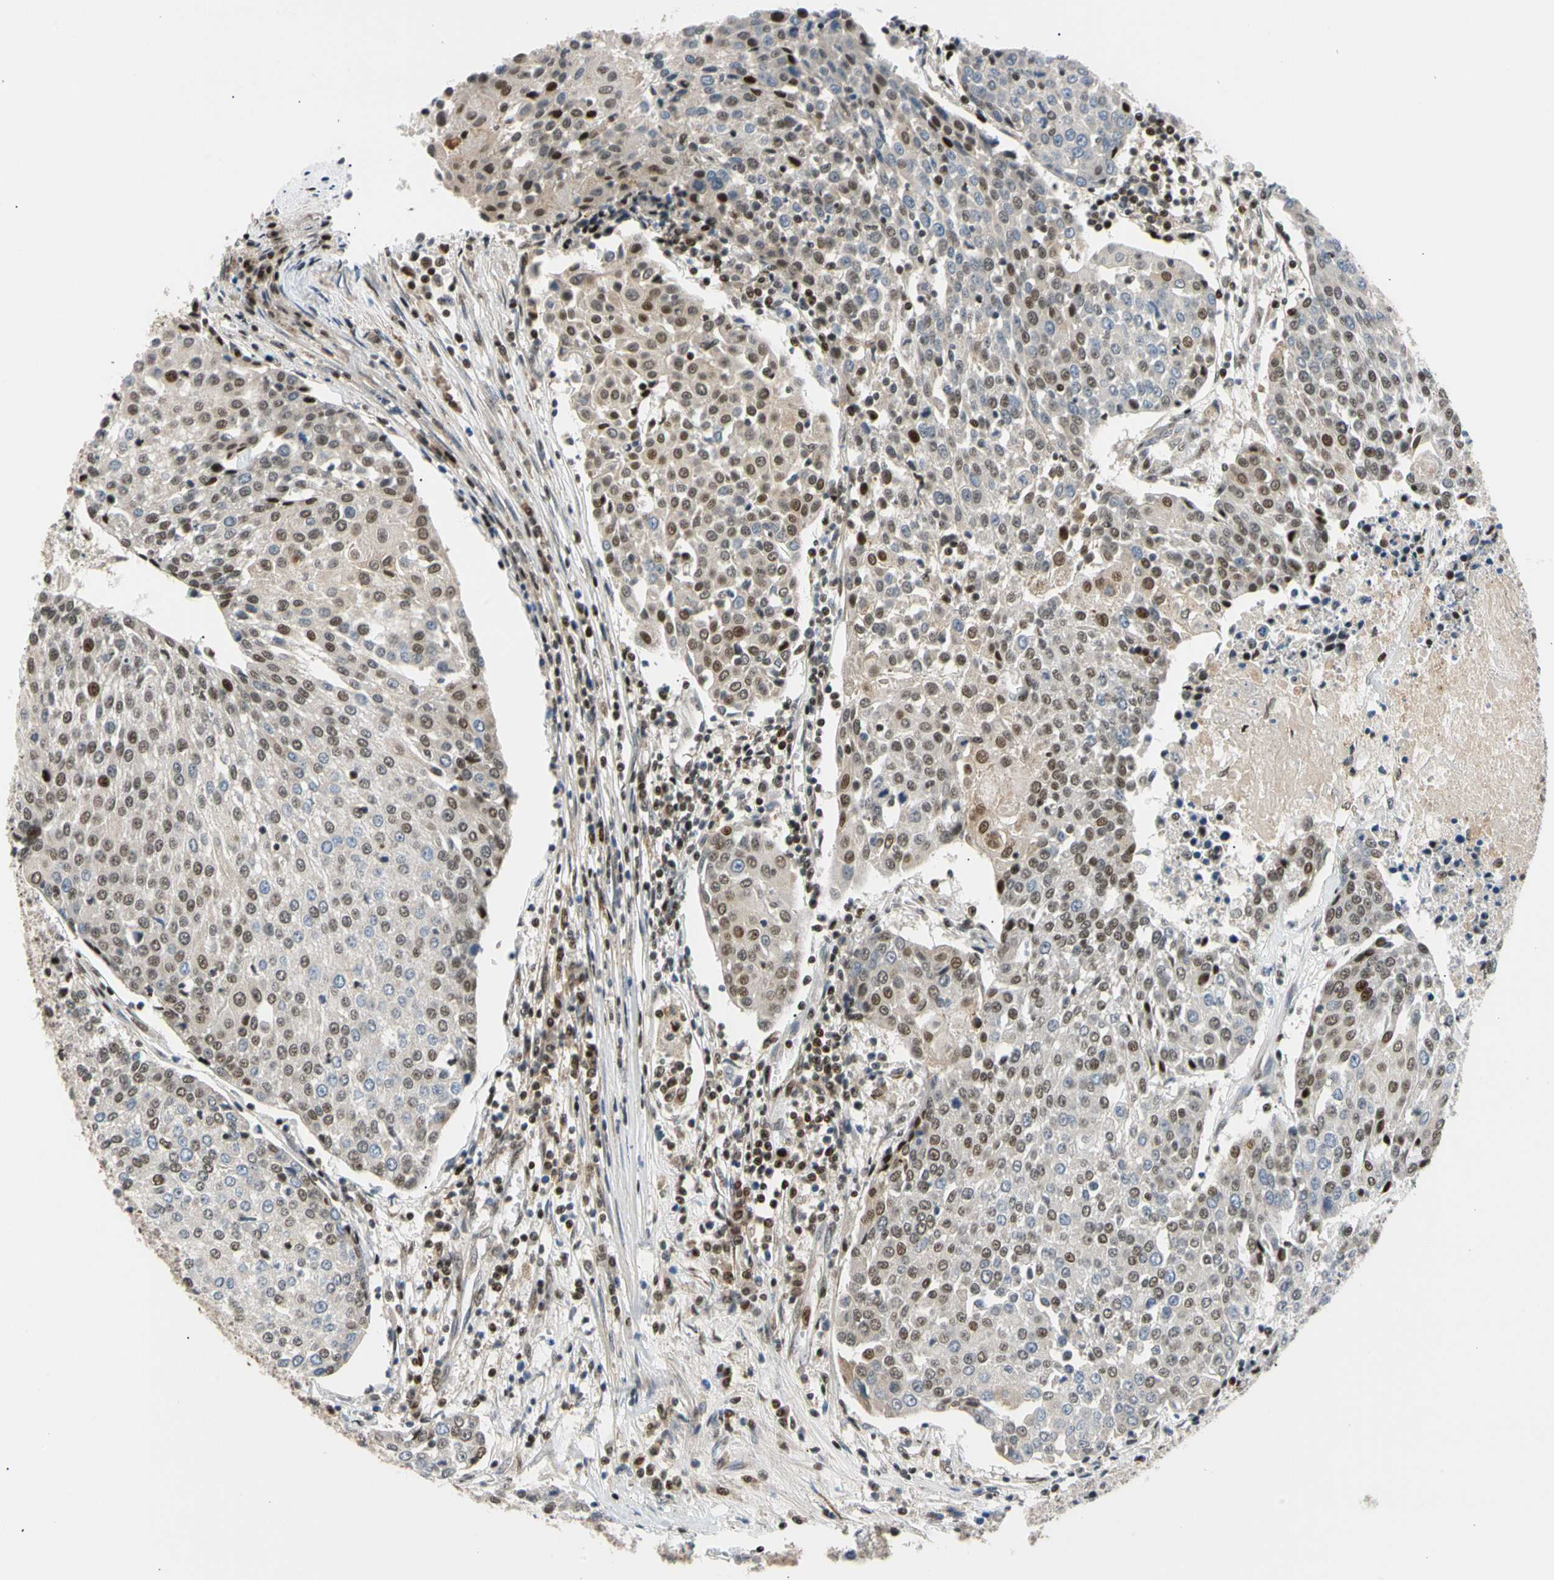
{"staining": {"intensity": "moderate", "quantity": "25%-75%", "location": "nuclear"}, "tissue": "urothelial cancer", "cell_type": "Tumor cells", "image_type": "cancer", "snomed": [{"axis": "morphology", "description": "Urothelial carcinoma, High grade"}, {"axis": "topography", "description": "Urinary bladder"}], "caption": "IHC of human urothelial cancer demonstrates medium levels of moderate nuclear positivity in approximately 25%-75% of tumor cells.", "gene": "E2F1", "patient": {"sex": "female", "age": 85}}